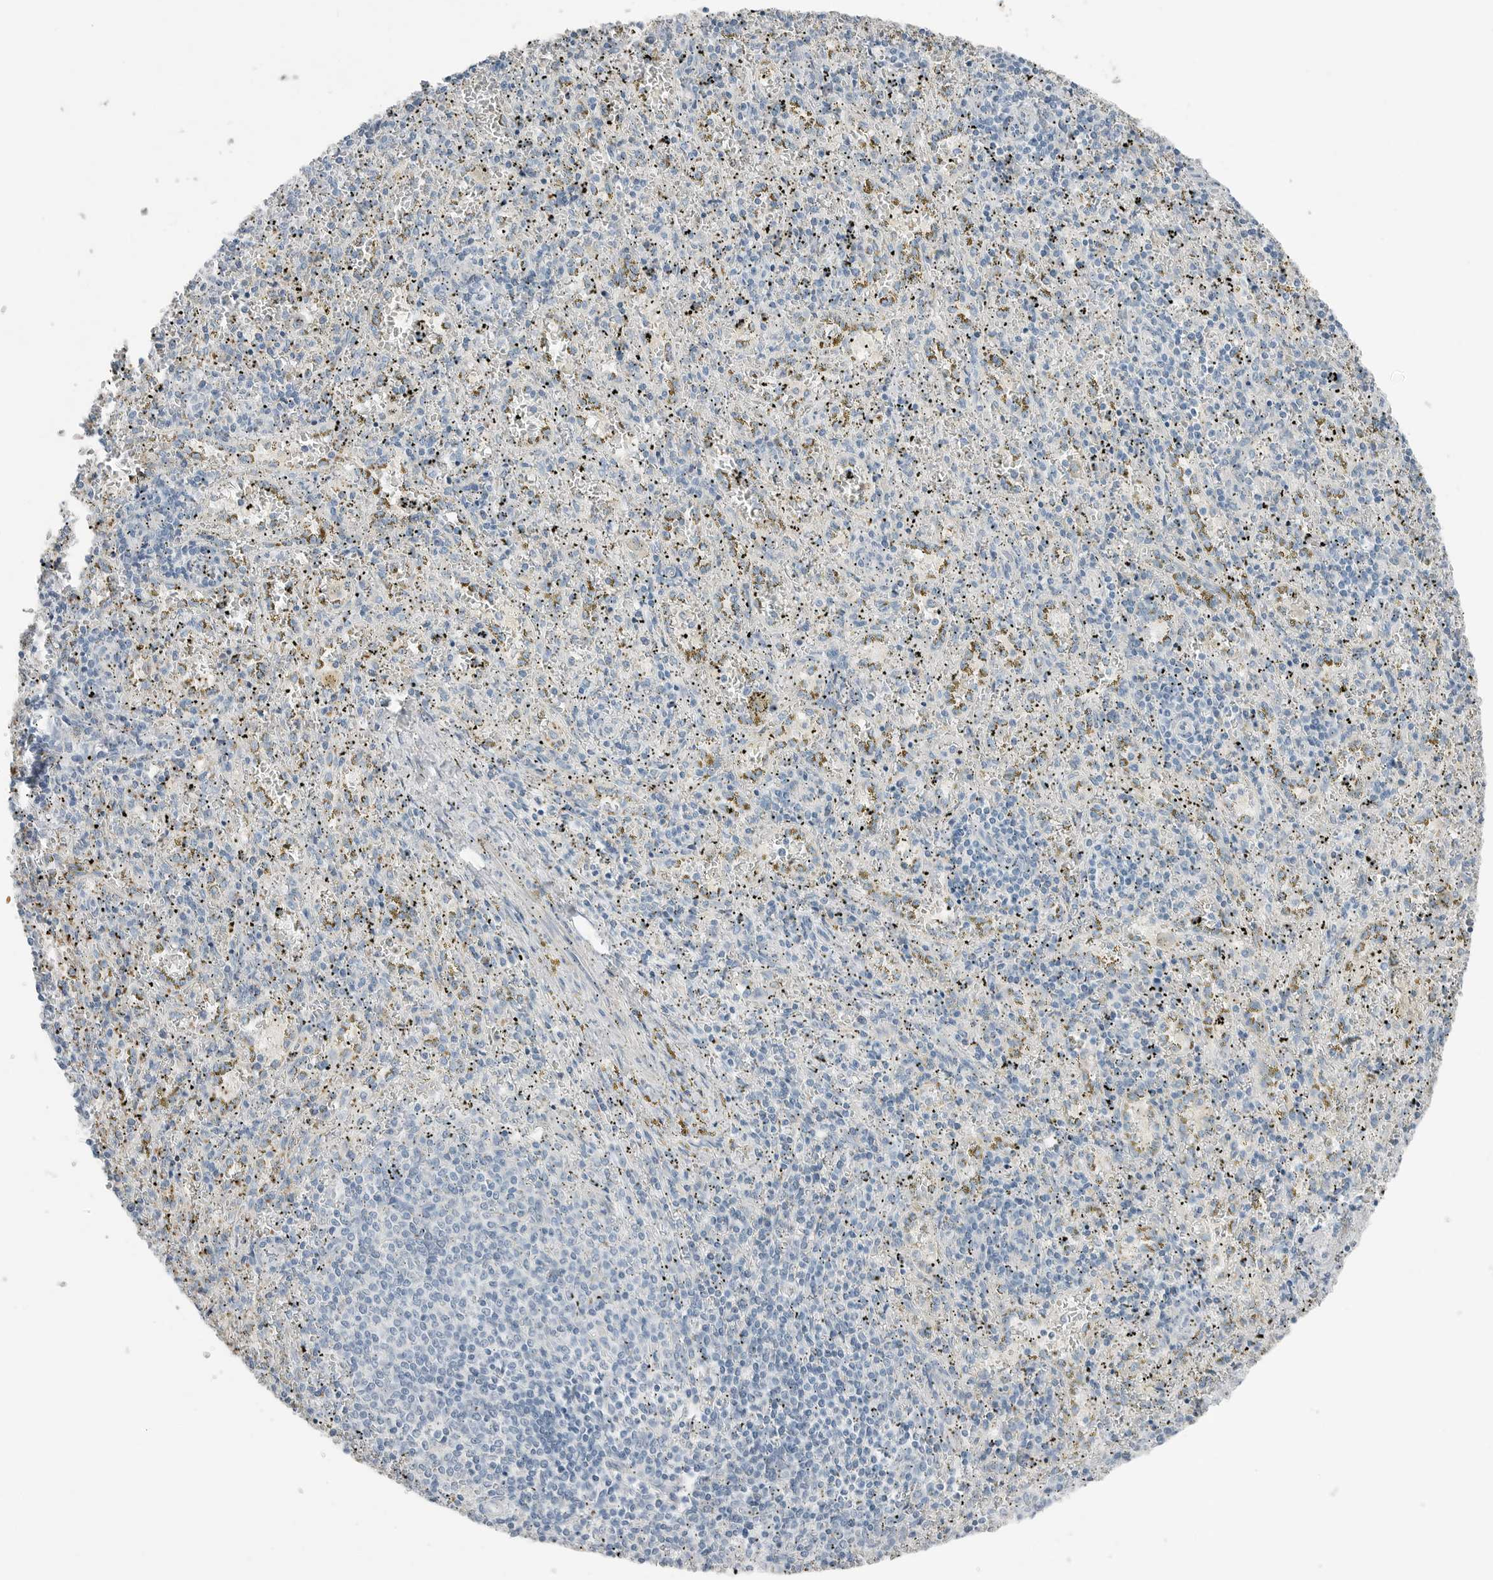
{"staining": {"intensity": "negative", "quantity": "none", "location": "none"}, "tissue": "spleen", "cell_type": "Cells in red pulp", "image_type": "normal", "snomed": [{"axis": "morphology", "description": "Normal tissue, NOS"}, {"axis": "topography", "description": "Spleen"}], "caption": "Immunohistochemistry of normal spleen displays no expression in cells in red pulp.", "gene": "SERPINB7", "patient": {"sex": "male", "age": 11}}